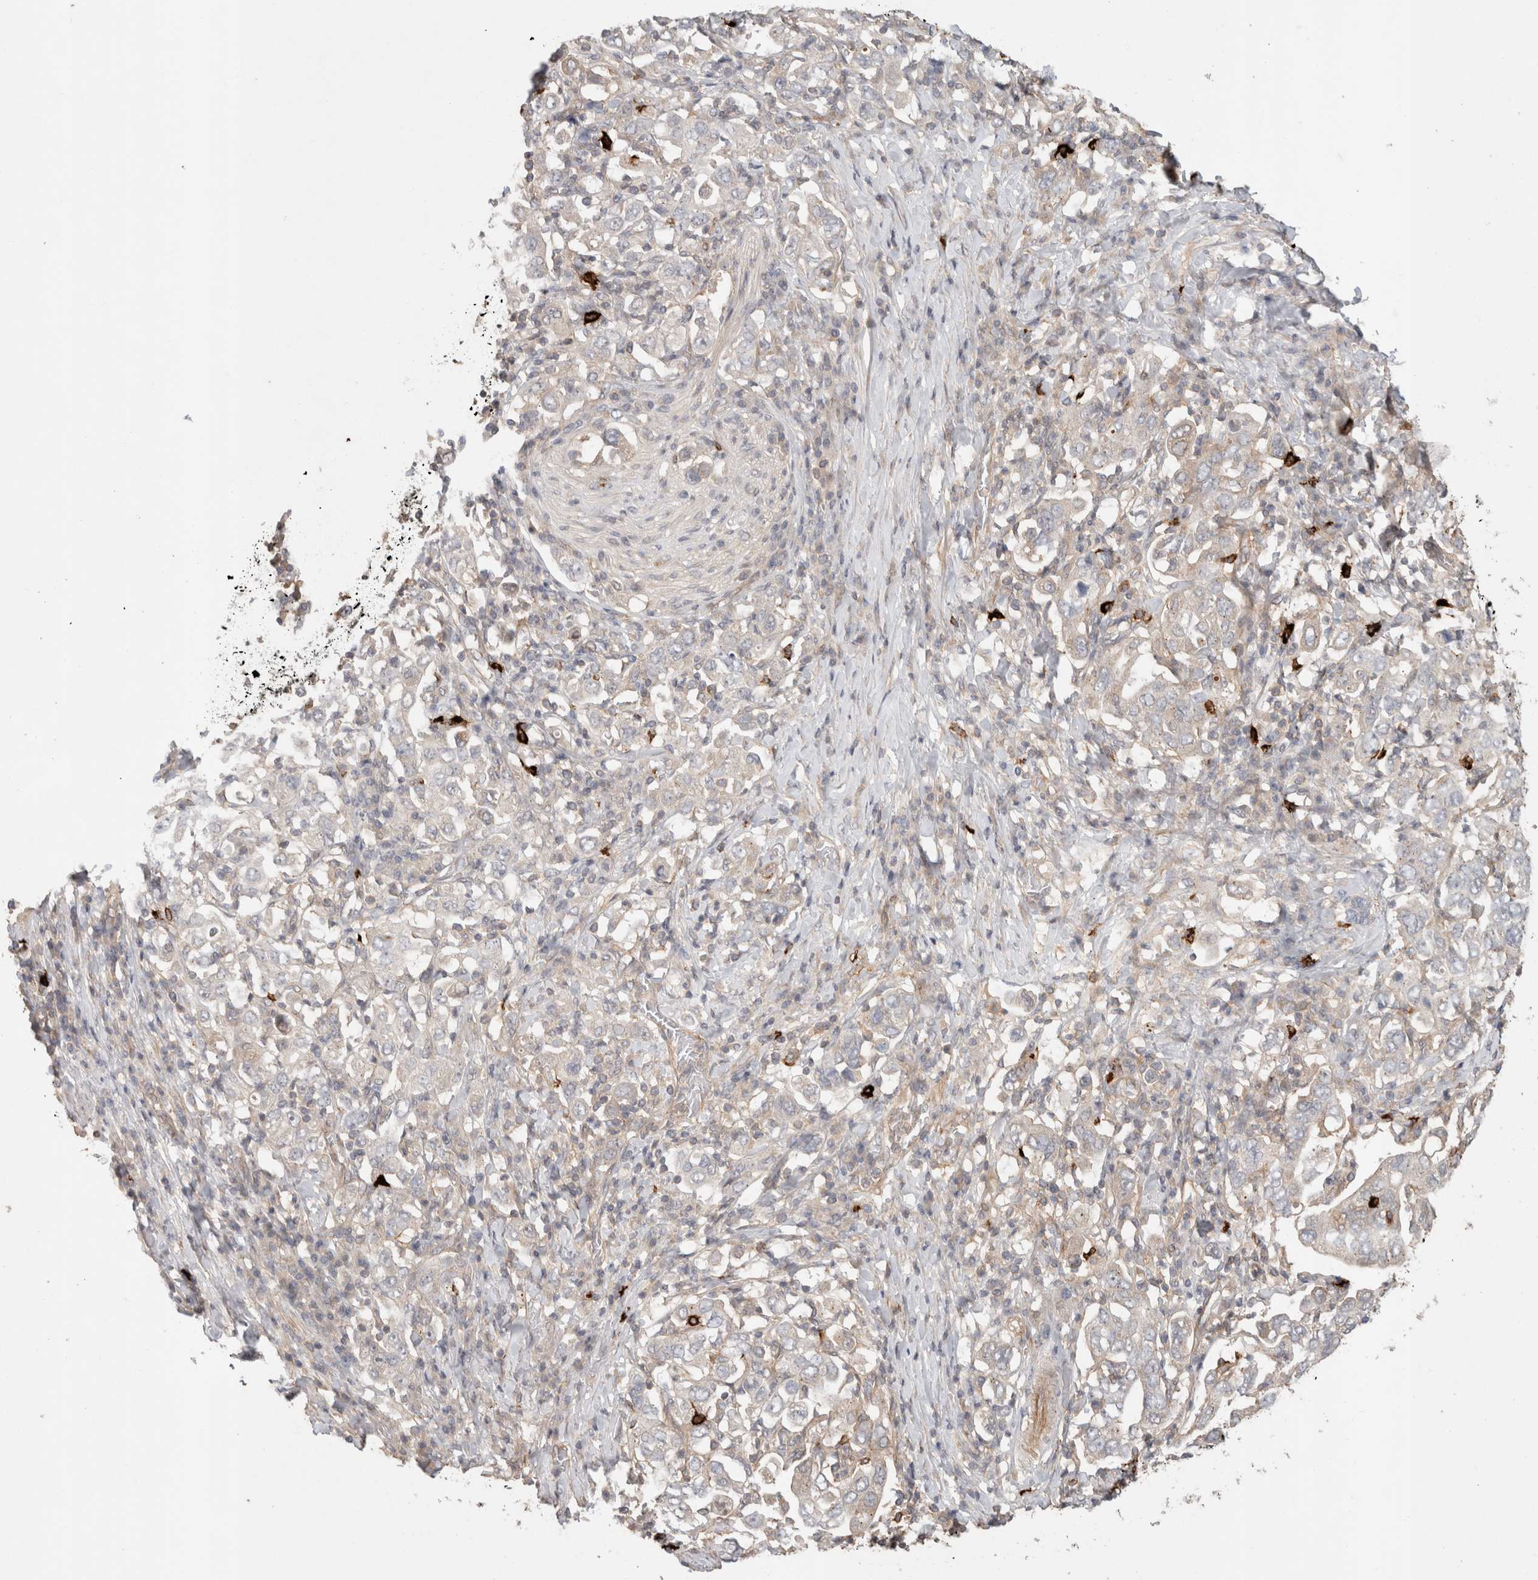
{"staining": {"intensity": "negative", "quantity": "none", "location": "none"}, "tissue": "stomach cancer", "cell_type": "Tumor cells", "image_type": "cancer", "snomed": [{"axis": "morphology", "description": "Adenocarcinoma, NOS"}, {"axis": "topography", "description": "Stomach, upper"}], "caption": "IHC photomicrograph of human stomach cancer stained for a protein (brown), which exhibits no expression in tumor cells. (DAB immunohistochemistry visualized using brightfield microscopy, high magnification).", "gene": "HSPG2", "patient": {"sex": "male", "age": 62}}